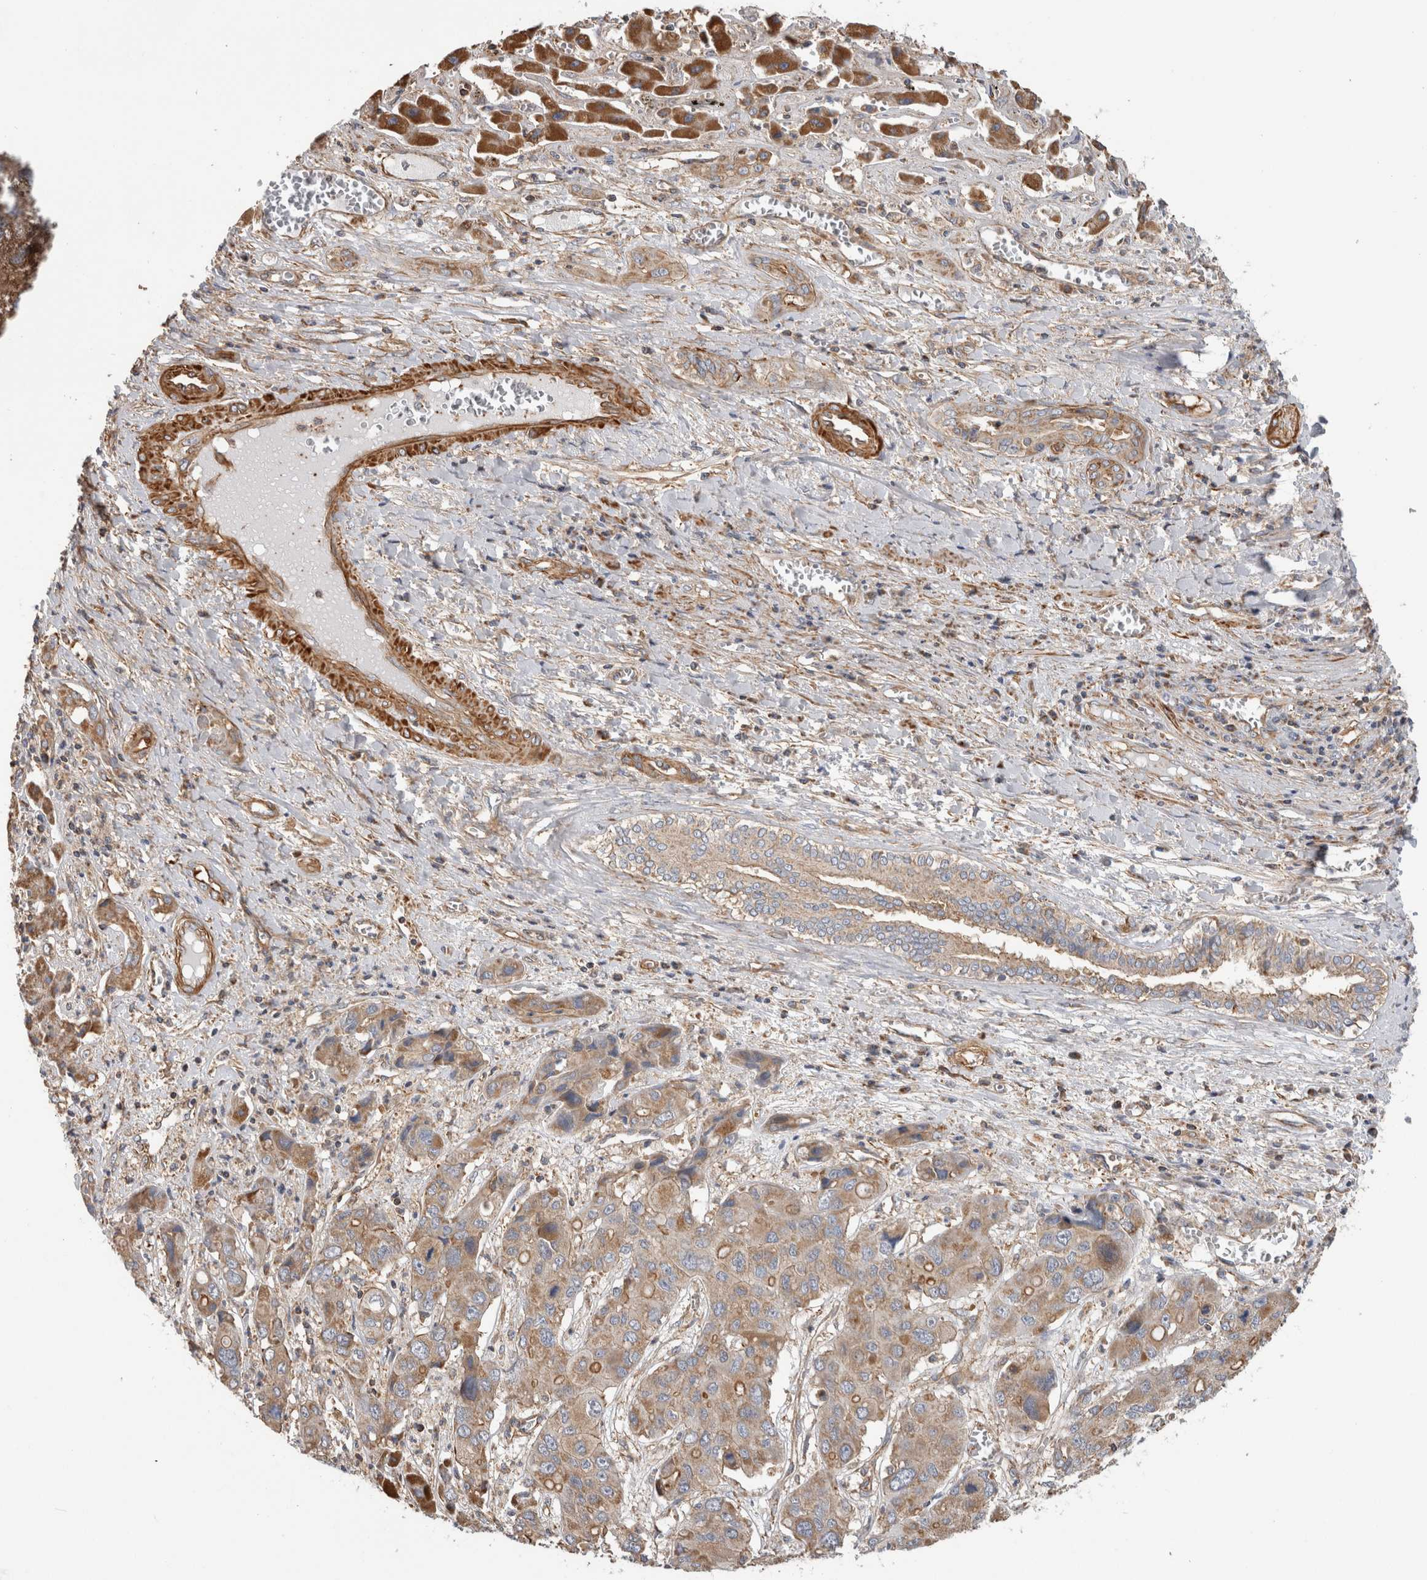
{"staining": {"intensity": "weak", "quantity": ">75%", "location": "cytoplasmic/membranous"}, "tissue": "liver cancer", "cell_type": "Tumor cells", "image_type": "cancer", "snomed": [{"axis": "morphology", "description": "Cholangiocarcinoma"}, {"axis": "topography", "description": "Liver"}], "caption": "The photomicrograph reveals a brown stain indicating the presence of a protein in the cytoplasmic/membranous of tumor cells in liver cancer. The staining was performed using DAB to visualize the protein expression in brown, while the nuclei were stained in blue with hematoxylin (Magnification: 20x).", "gene": "SFXN2", "patient": {"sex": "male", "age": 67}}